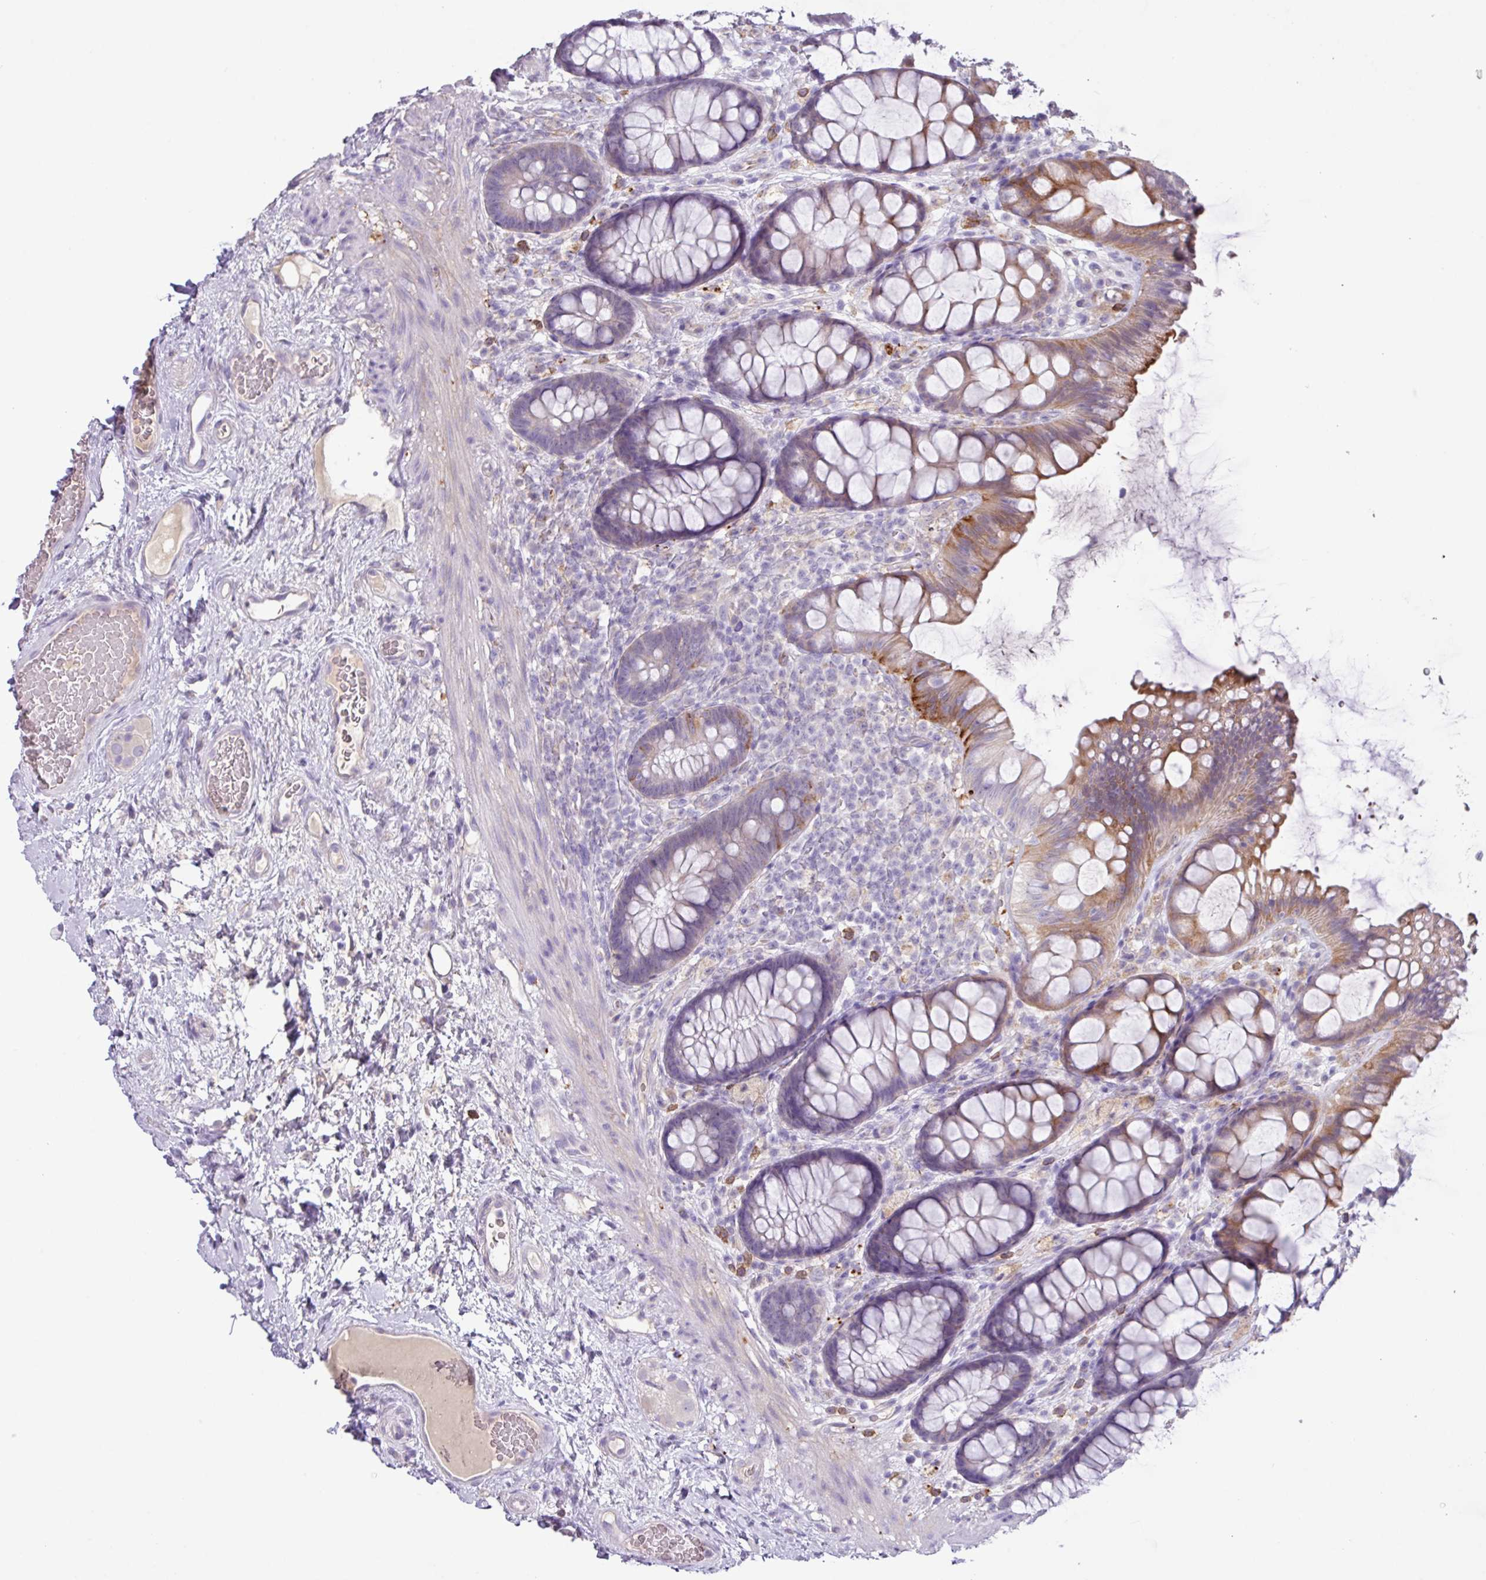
{"staining": {"intensity": "strong", "quantity": "<25%", "location": "cytoplasmic/membranous"}, "tissue": "rectum", "cell_type": "Glandular cells", "image_type": "normal", "snomed": [{"axis": "morphology", "description": "Normal tissue, NOS"}, {"axis": "topography", "description": "Rectum"}], "caption": "The micrograph demonstrates staining of unremarkable rectum, revealing strong cytoplasmic/membranous protein expression (brown color) within glandular cells.", "gene": "ZNF524", "patient": {"sex": "female", "age": 67}}